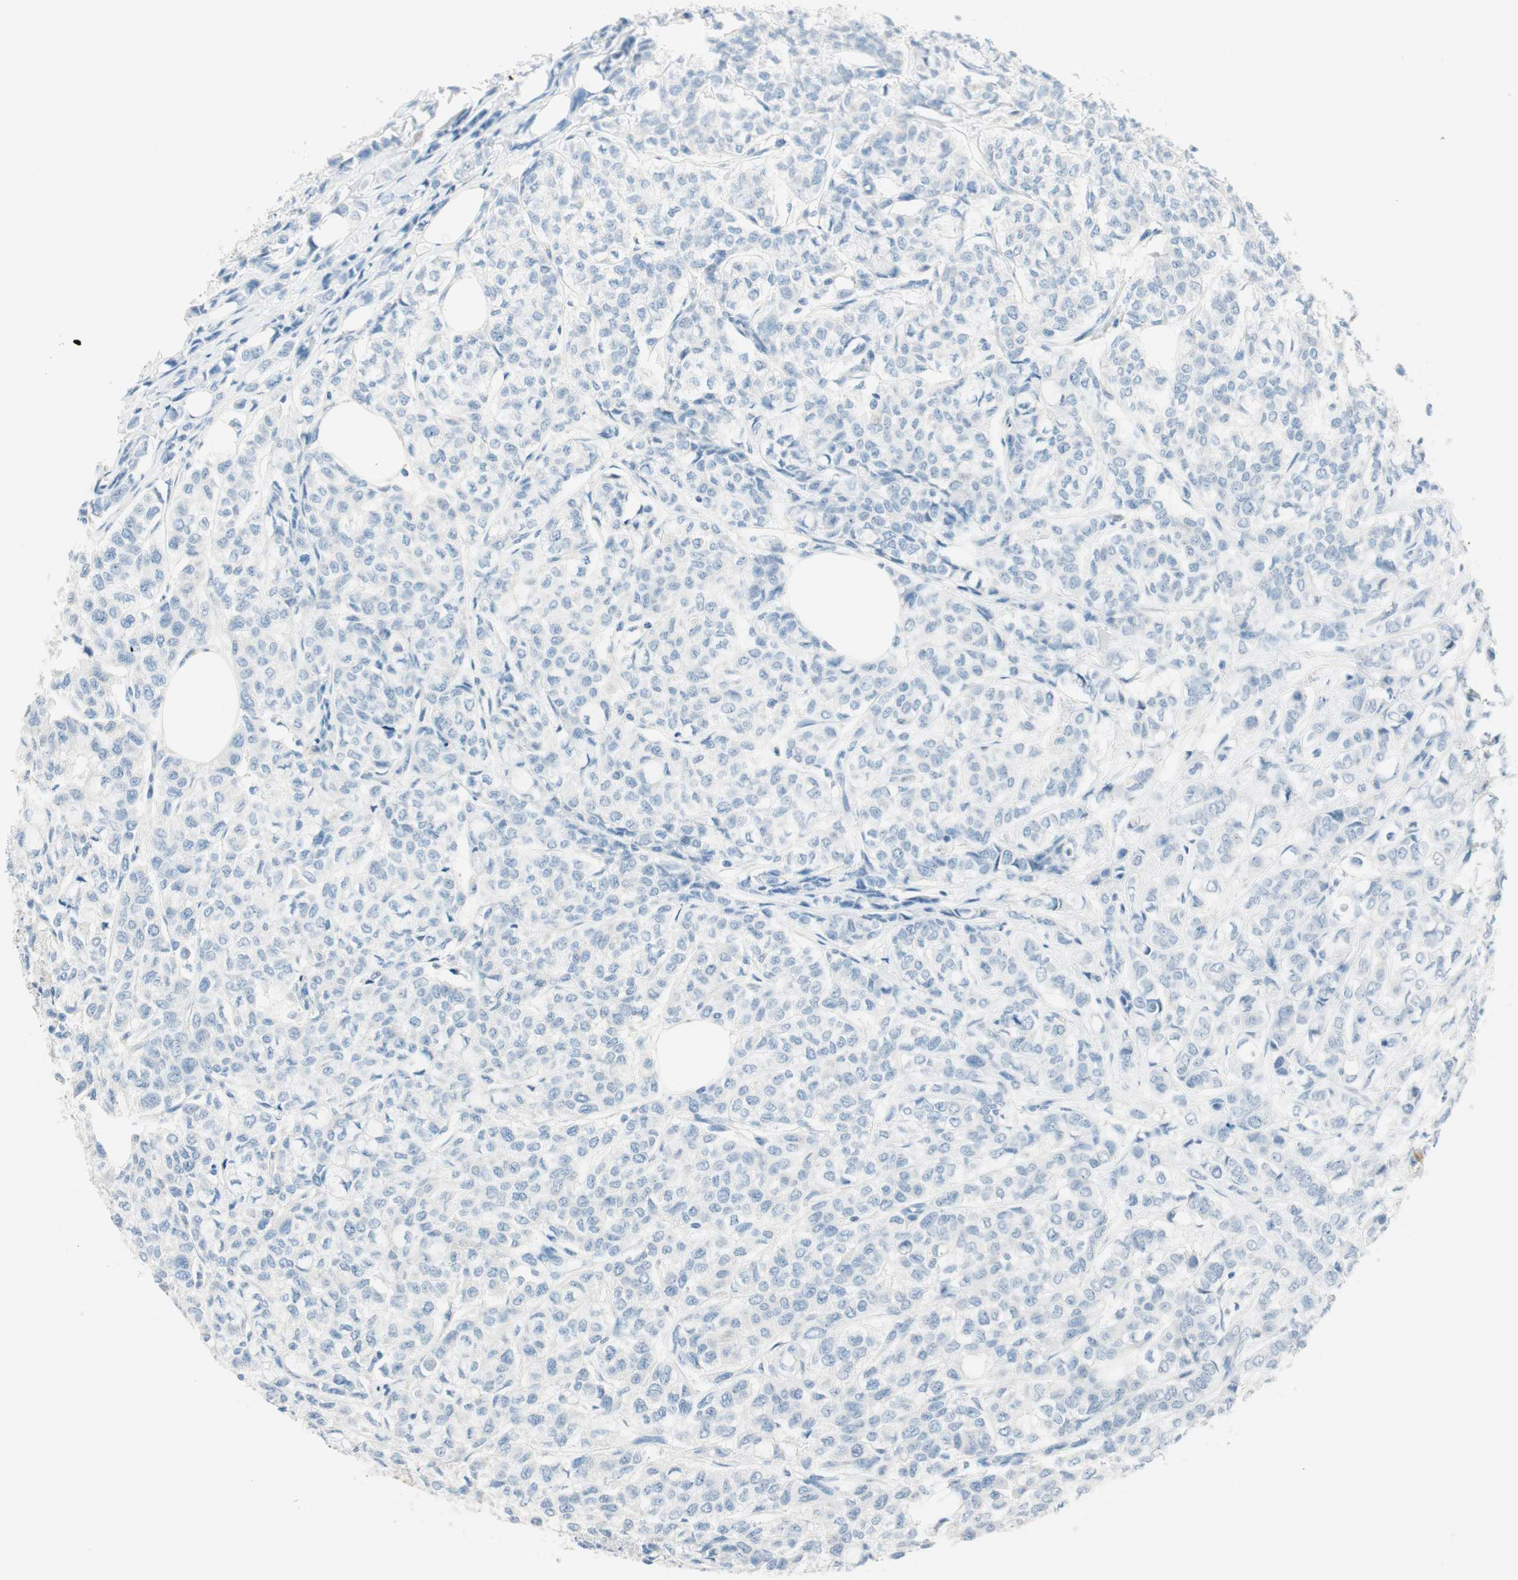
{"staining": {"intensity": "negative", "quantity": "none", "location": "none"}, "tissue": "breast cancer", "cell_type": "Tumor cells", "image_type": "cancer", "snomed": [{"axis": "morphology", "description": "Lobular carcinoma"}, {"axis": "topography", "description": "Breast"}], "caption": "High power microscopy image of an immunohistochemistry histopathology image of lobular carcinoma (breast), revealing no significant positivity in tumor cells. (Brightfield microscopy of DAB (3,3'-diaminobenzidine) immunohistochemistry (IHC) at high magnification).", "gene": "HPGD", "patient": {"sex": "female", "age": 60}}